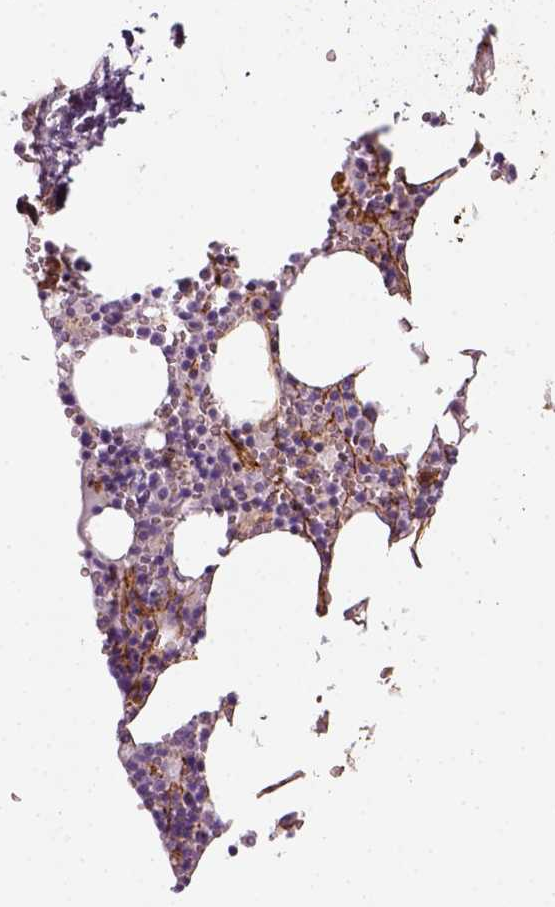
{"staining": {"intensity": "moderate", "quantity": ">75%", "location": "cytoplasmic/membranous"}, "tissue": "bone marrow", "cell_type": "Hematopoietic cells", "image_type": "normal", "snomed": [{"axis": "morphology", "description": "Normal tissue, NOS"}, {"axis": "topography", "description": "Bone marrow"}], "caption": "Immunohistochemistry staining of unremarkable bone marrow, which reveals medium levels of moderate cytoplasmic/membranous expression in approximately >75% of hematopoietic cells indicating moderate cytoplasmic/membranous protein positivity. The staining was performed using DAB (brown) for protein detection and nuclei were counterstained in hematoxylin (blue).", "gene": "COL6A2", "patient": {"sex": "male", "age": 54}}